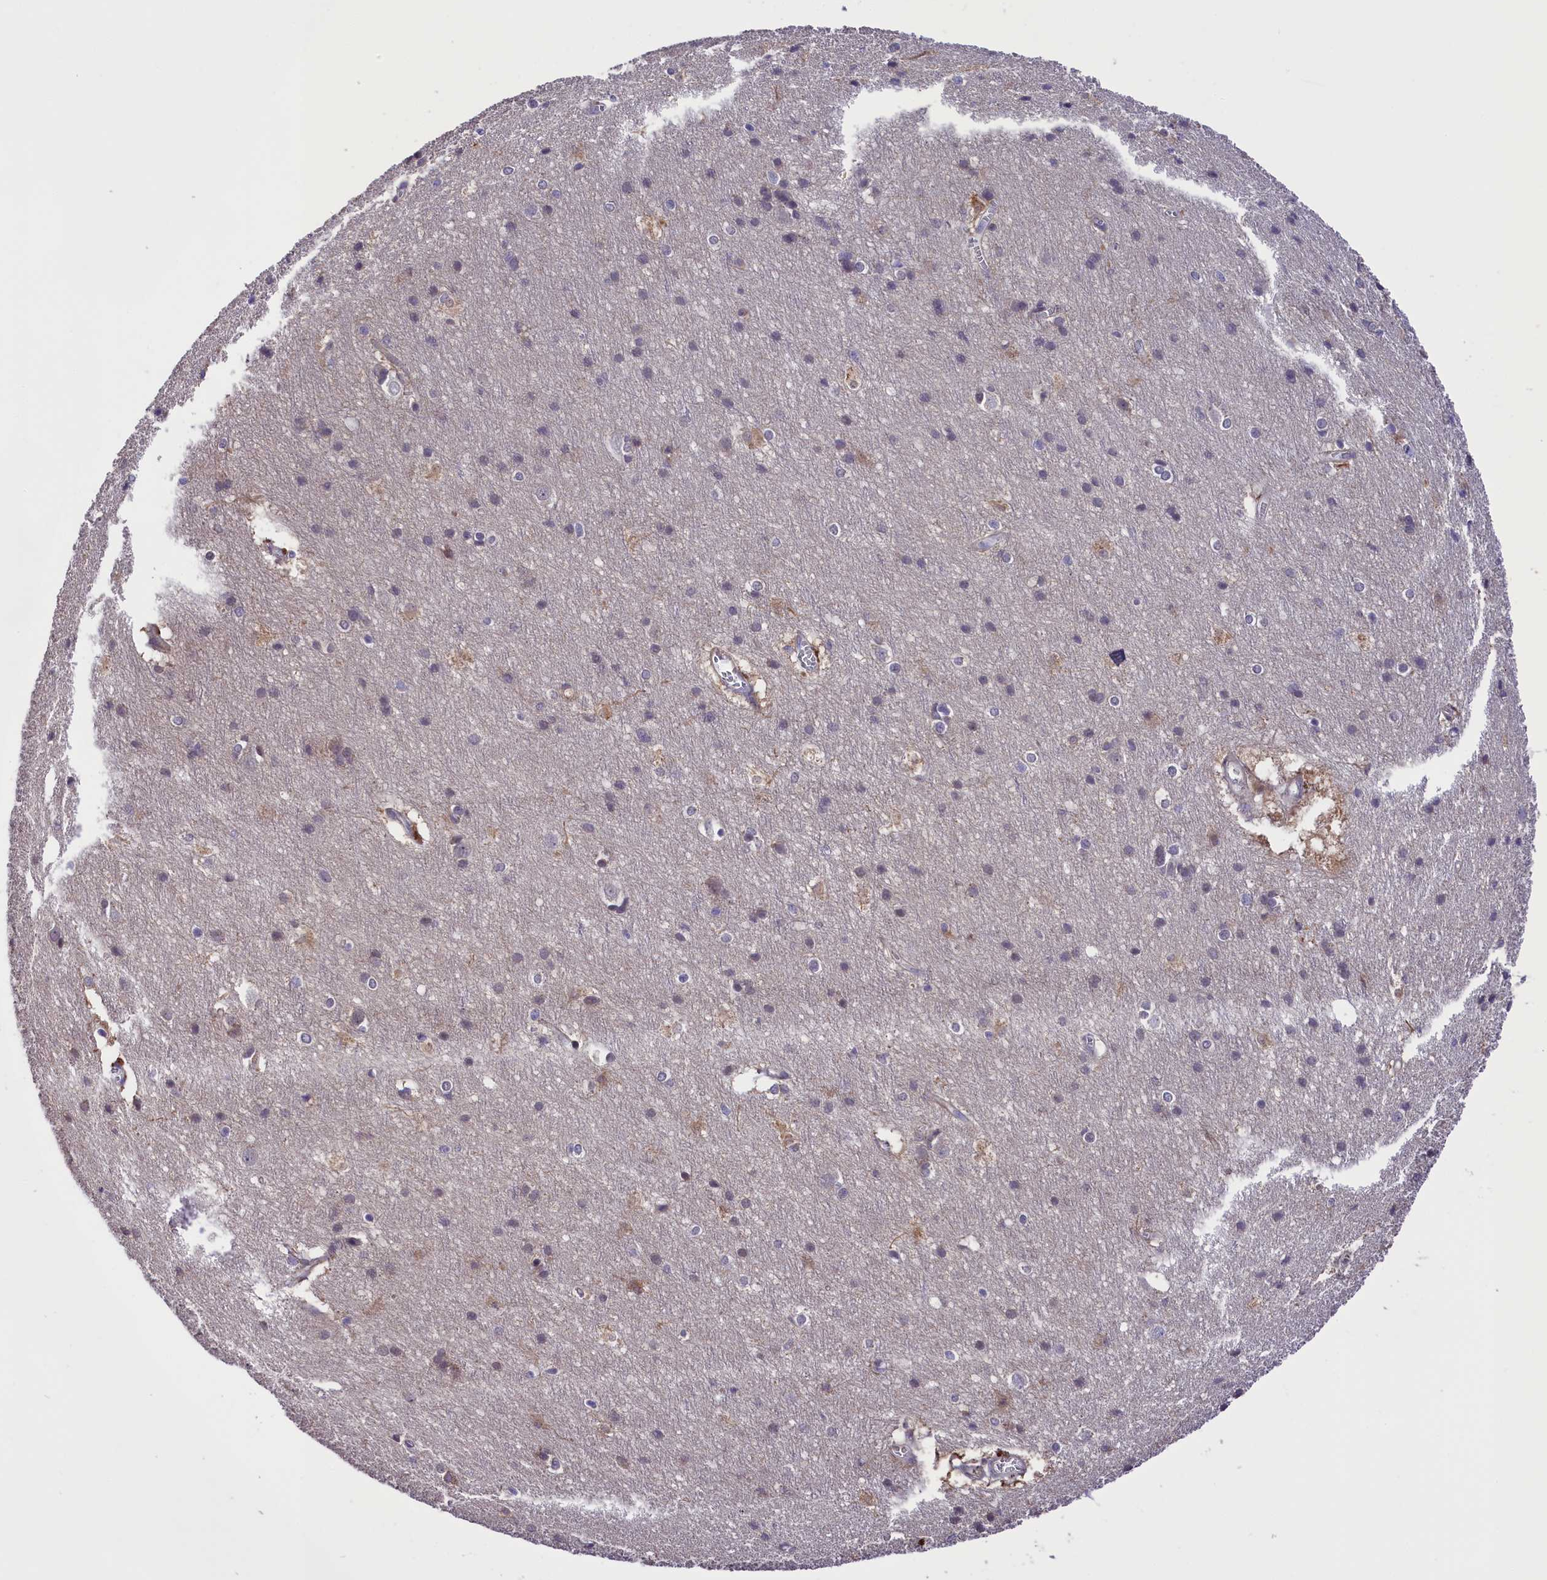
{"staining": {"intensity": "negative", "quantity": "none", "location": "none"}, "tissue": "cerebral cortex", "cell_type": "Endothelial cells", "image_type": "normal", "snomed": [{"axis": "morphology", "description": "Normal tissue, NOS"}, {"axis": "topography", "description": "Cerebral cortex"}], "caption": "IHC histopathology image of benign cerebral cortex stained for a protein (brown), which exhibits no positivity in endothelial cells.", "gene": "ABCC10", "patient": {"sex": "male", "age": 54}}